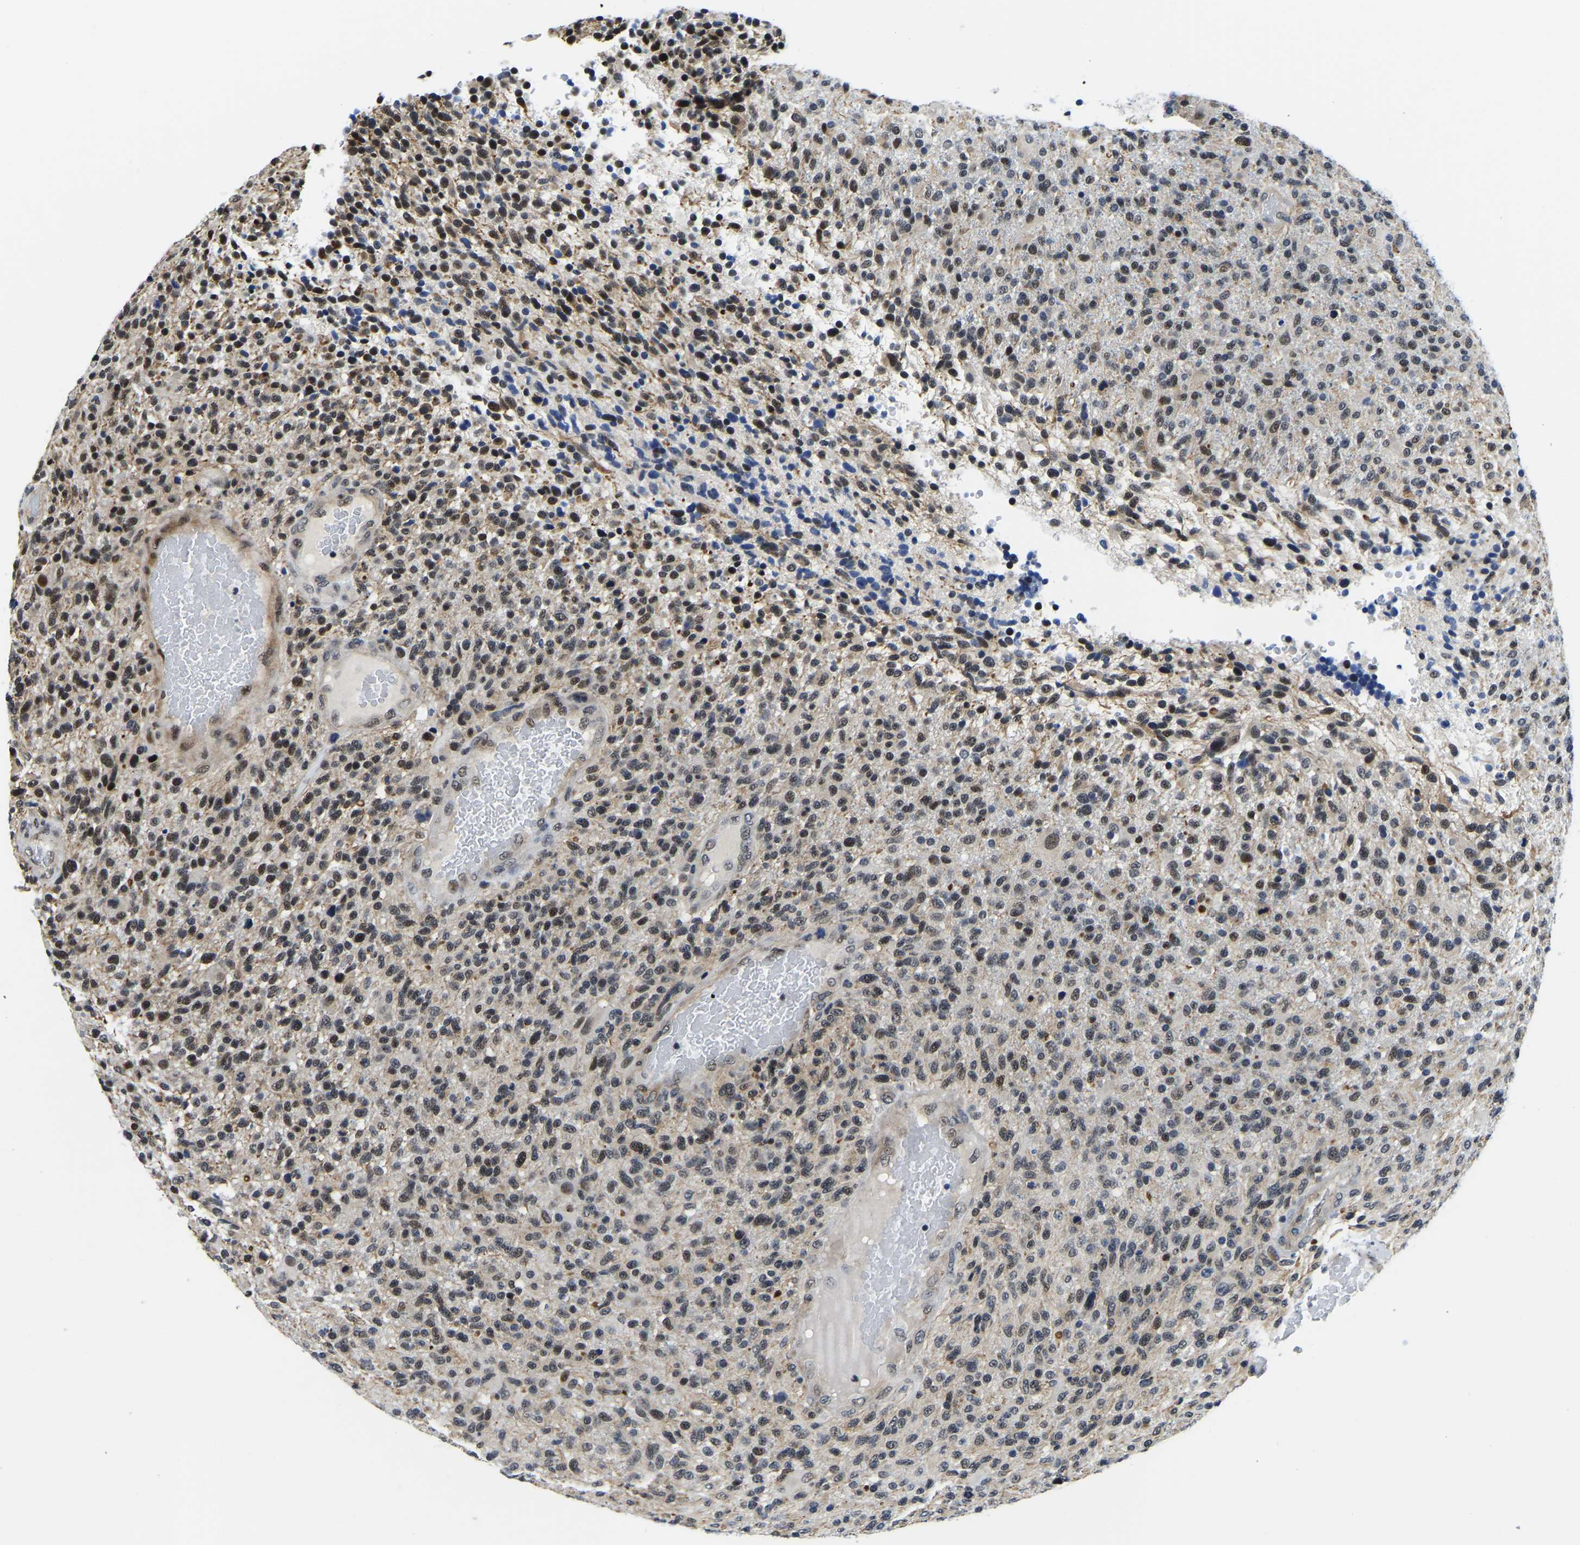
{"staining": {"intensity": "weak", "quantity": "25%-75%", "location": "nuclear"}, "tissue": "glioma", "cell_type": "Tumor cells", "image_type": "cancer", "snomed": [{"axis": "morphology", "description": "Glioma, malignant, High grade"}, {"axis": "topography", "description": "Brain"}], "caption": "Immunohistochemistry (IHC) photomicrograph of neoplastic tissue: malignant glioma (high-grade) stained using immunohistochemistry demonstrates low levels of weak protein expression localized specifically in the nuclear of tumor cells, appearing as a nuclear brown color.", "gene": "POLDIP3", "patient": {"sex": "male", "age": 72}}